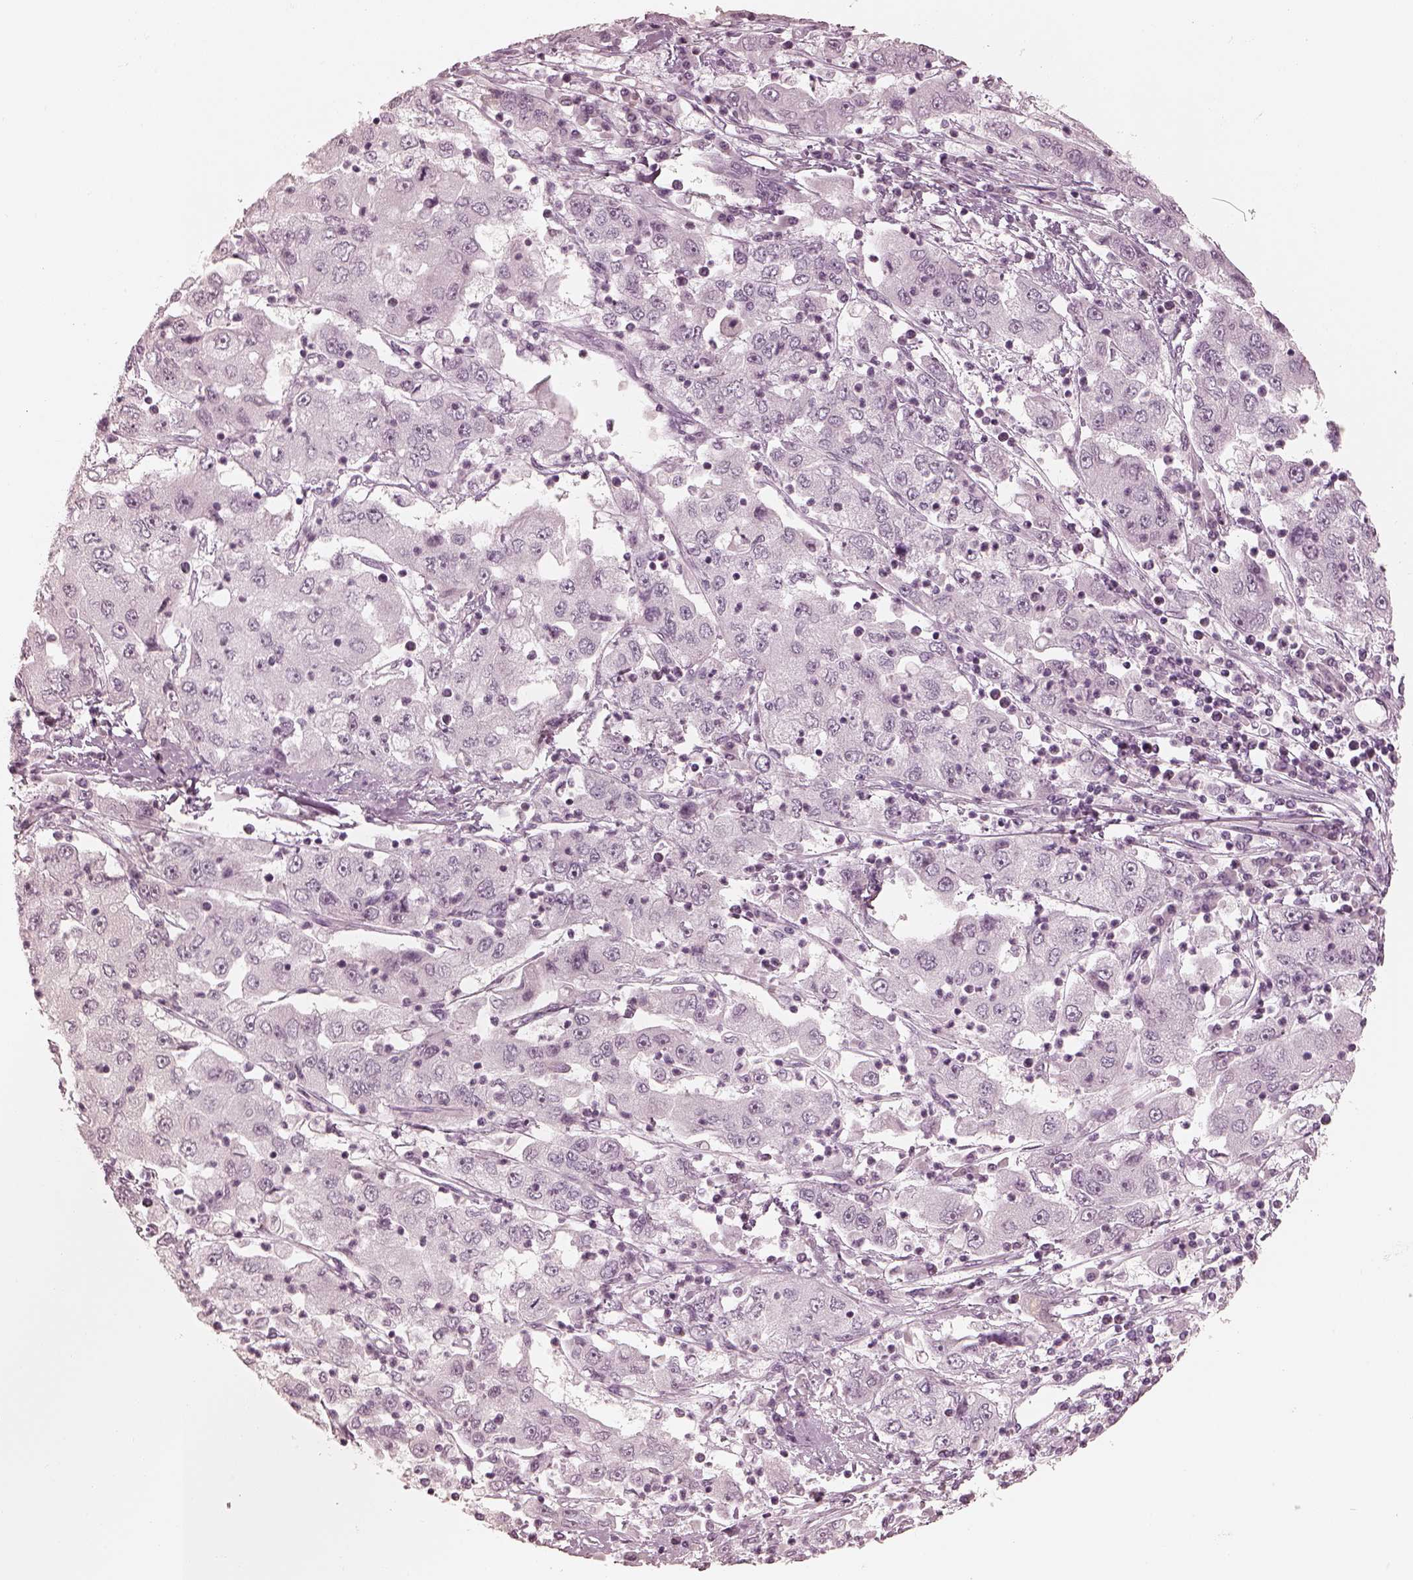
{"staining": {"intensity": "negative", "quantity": "none", "location": "none"}, "tissue": "cervical cancer", "cell_type": "Tumor cells", "image_type": "cancer", "snomed": [{"axis": "morphology", "description": "Squamous cell carcinoma, NOS"}, {"axis": "topography", "description": "Cervix"}], "caption": "IHC image of neoplastic tissue: human cervical cancer (squamous cell carcinoma) stained with DAB (3,3'-diaminobenzidine) displays no significant protein positivity in tumor cells.", "gene": "CALR3", "patient": {"sex": "female", "age": 36}}